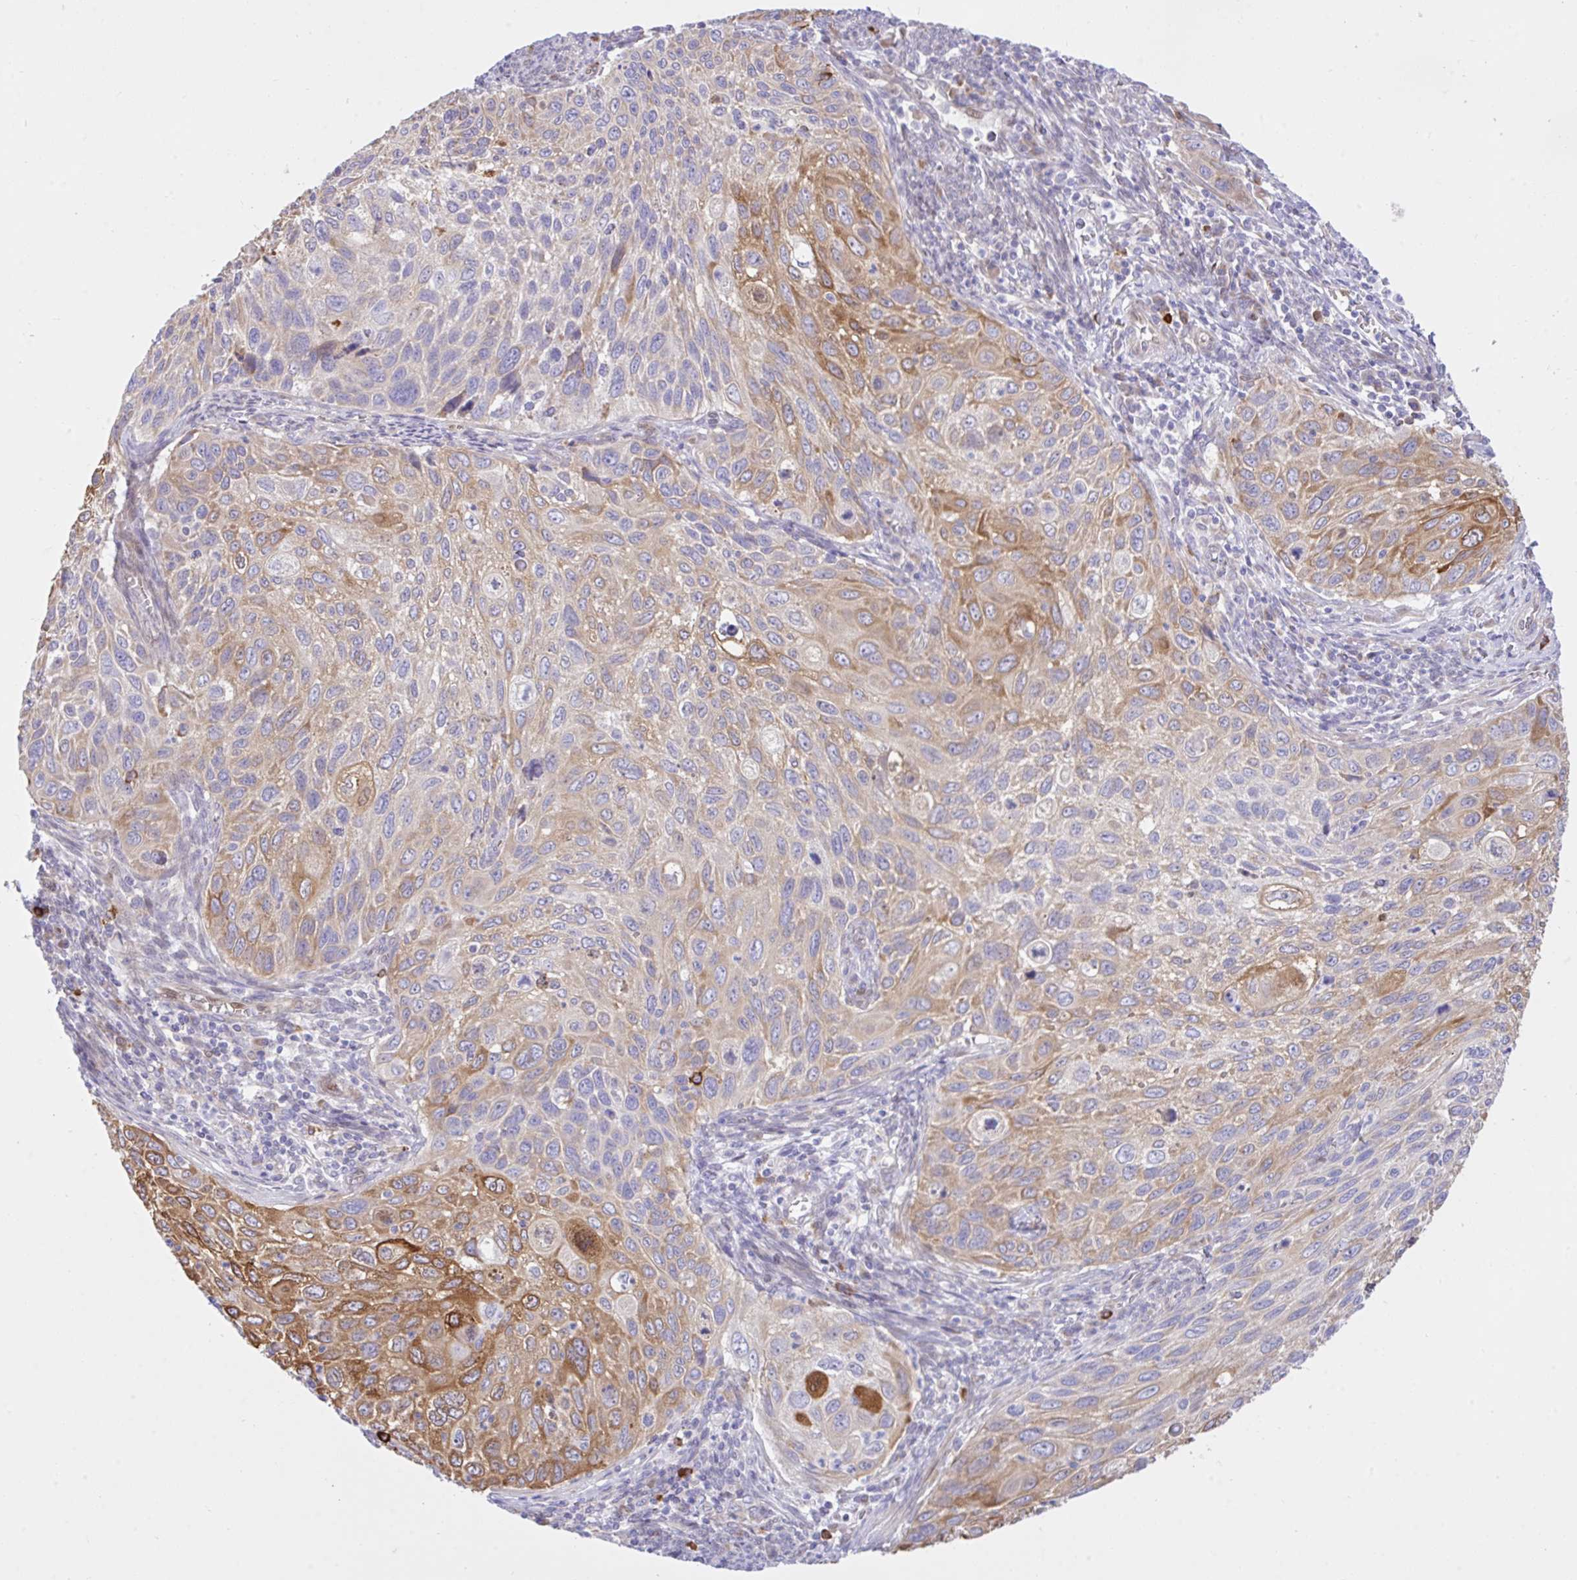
{"staining": {"intensity": "moderate", "quantity": "25%-75%", "location": "cytoplasmic/membranous"}, "tissue": "cervical cancer", "cell_type": "Tumor cells", "image_type": "cancer", "snomed": [{"axis": "morphology", "description": "Squamous cell carcinoma, NOS"}, {"axis": "topography", "description": "Cervix"}], "caption": "Immunohistochemistry staining of cervical squamous cell carcinoma, which shows medium levels of moderate cytoplasmic/membranous expression in about 25%-75% of tumor cells indicating moderate cytoplasmic/membranous protein positivity. The staining was performed using DAB (3,3'-diaminobenzidine) (brown) for protein detection and nuclei were counterstained in hematoxylin (blue).", "gene": "EEF1A2", "patient": {"sex": "female", "age": 70}}